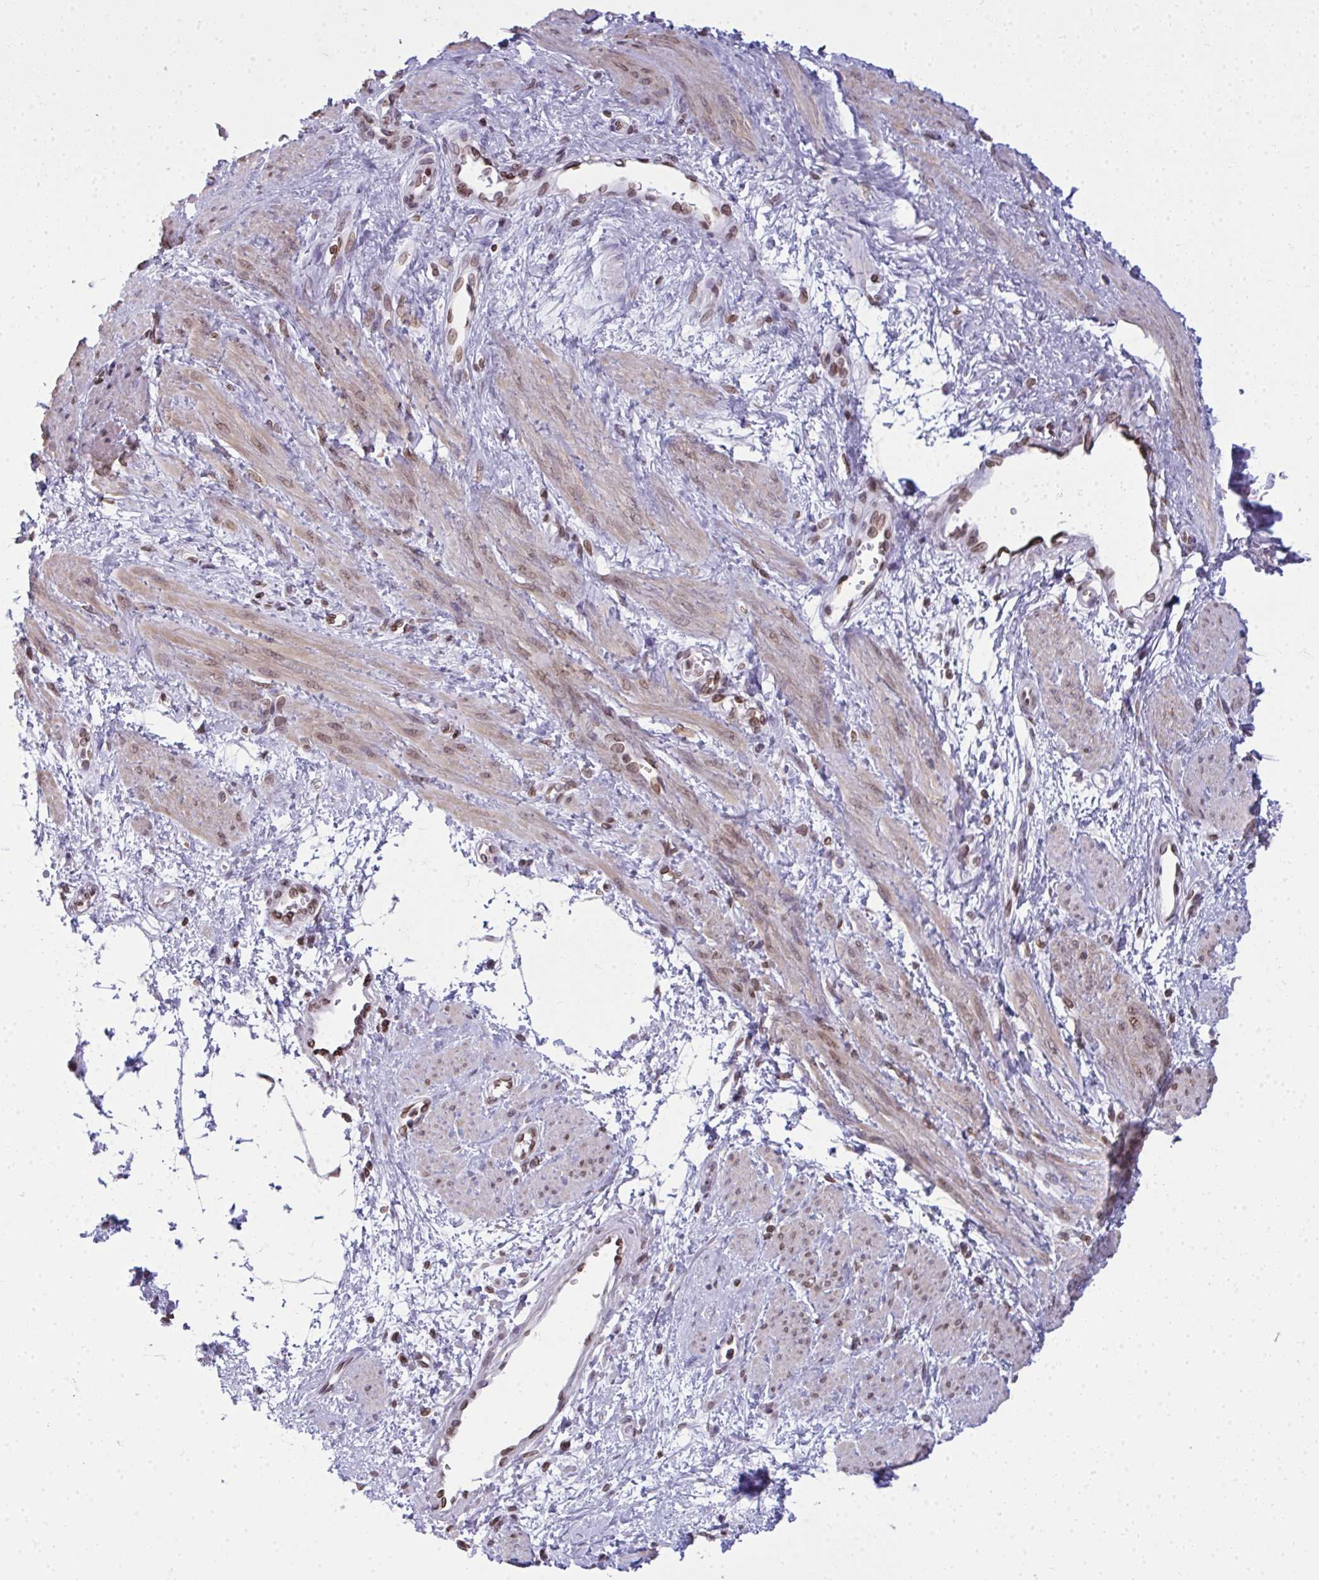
{"staining": {"intensity": "weak", "quantity": "25%-75%", "location": "cytoplasmic/membranous,nuclear"}, "tissue": "smooth muscle", "cell_type": "Smooth muscle cells", "image_type": "normal", "snomed": [{"axis": "morphology", "description": "Normal tissue, NOS"}, {"axis": "topography", "description": "Smooth muscle"}, {"axis": "topography", "description": "Uterus"}], "caption": "Weak cytoplasmic/membranous,nuclear staining is seen in about 25%-75% of smooth muscle cells in unremarkable smooth muscle.", "gene": "LMNB2", "patient": {"sex": "female", "age": 39}}